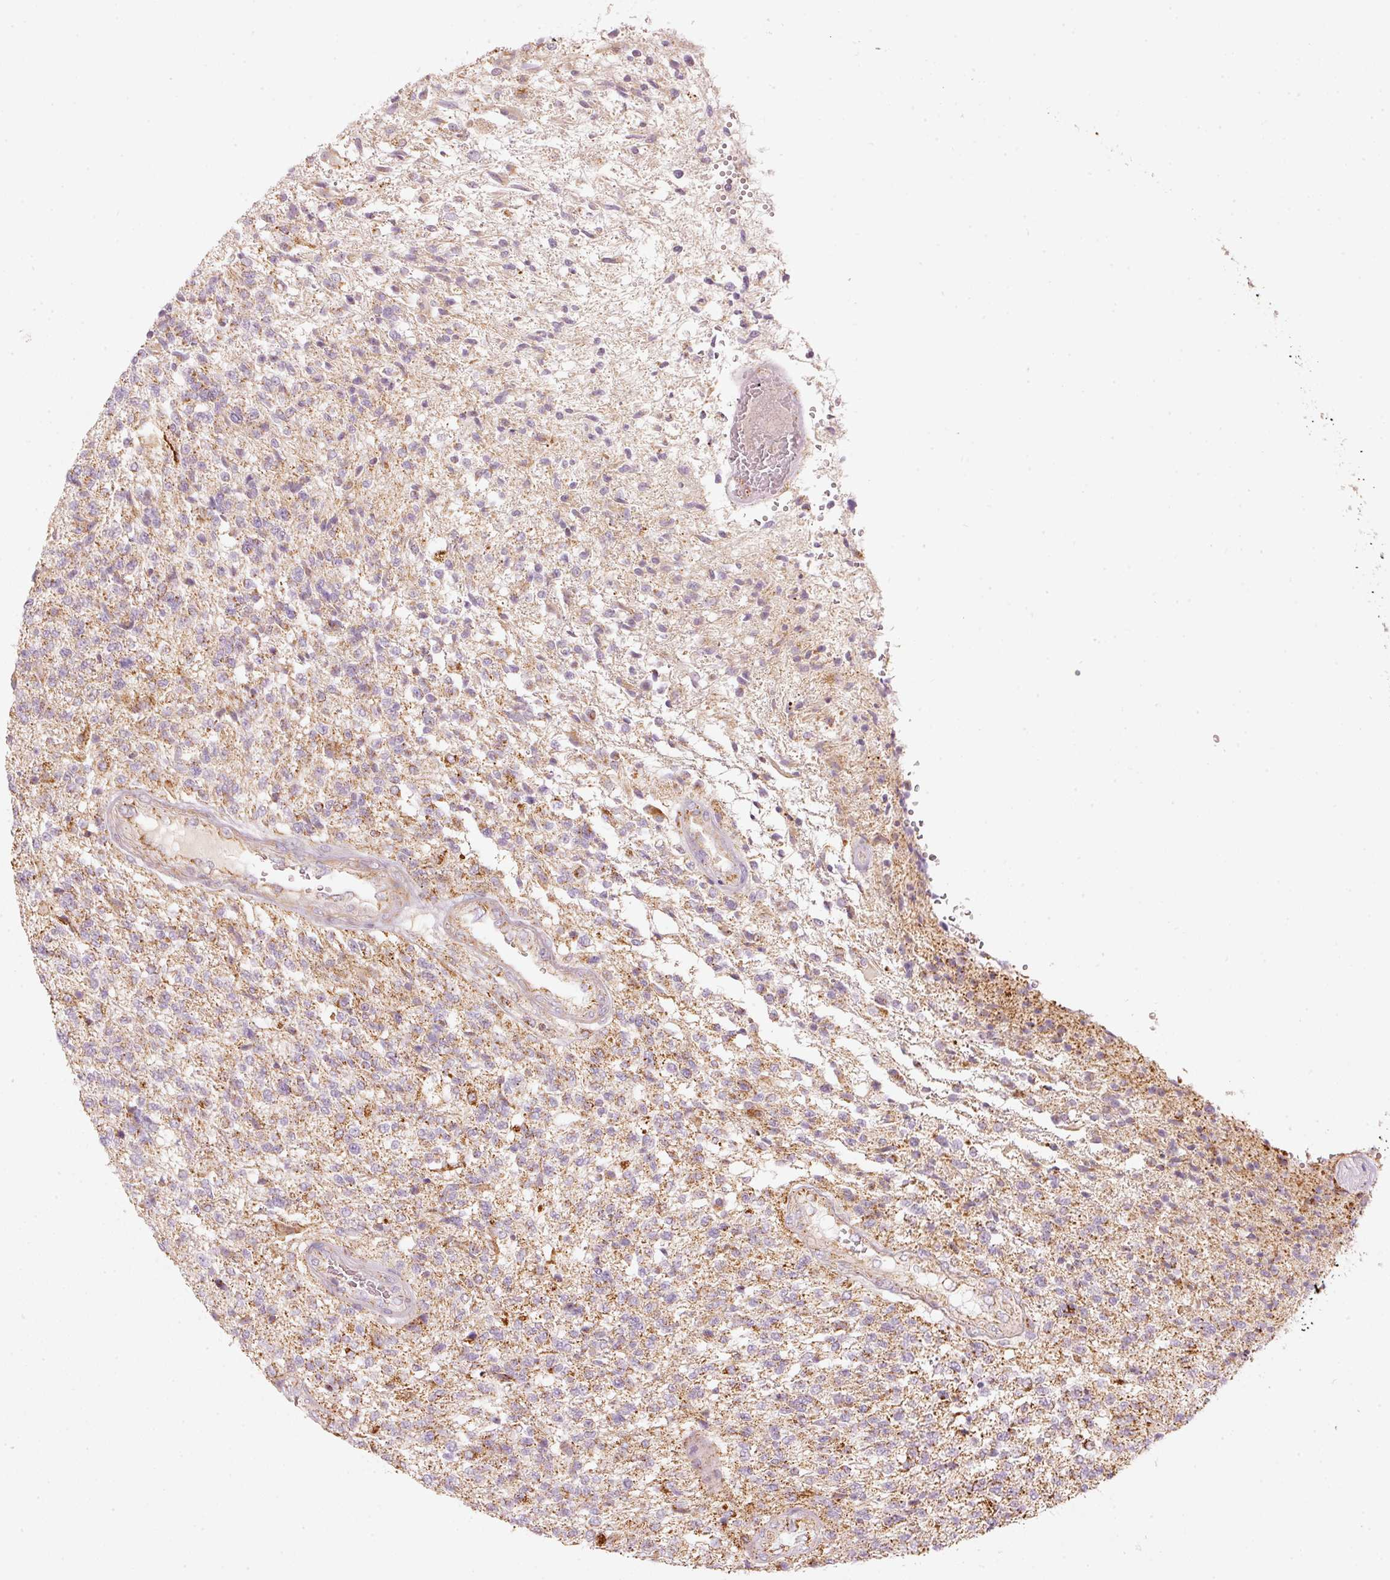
{"staining": {"intensity": "negative", "quantity": "none", "location": "none"}, "tissue": "glioma", "cell_type": "Tumor cells", "image_type": "cancer", "snomed": [{"axis": "morphology", "description": "Glioma, malignant, High grade"}, {"axis": "topography", "description": "Brain"}], "caption": "Glioma stained for a protein using IHC reveals no staining tumor cells.", "gene": "C17orf98", "patient": {"sex": "male", "age": 56}}